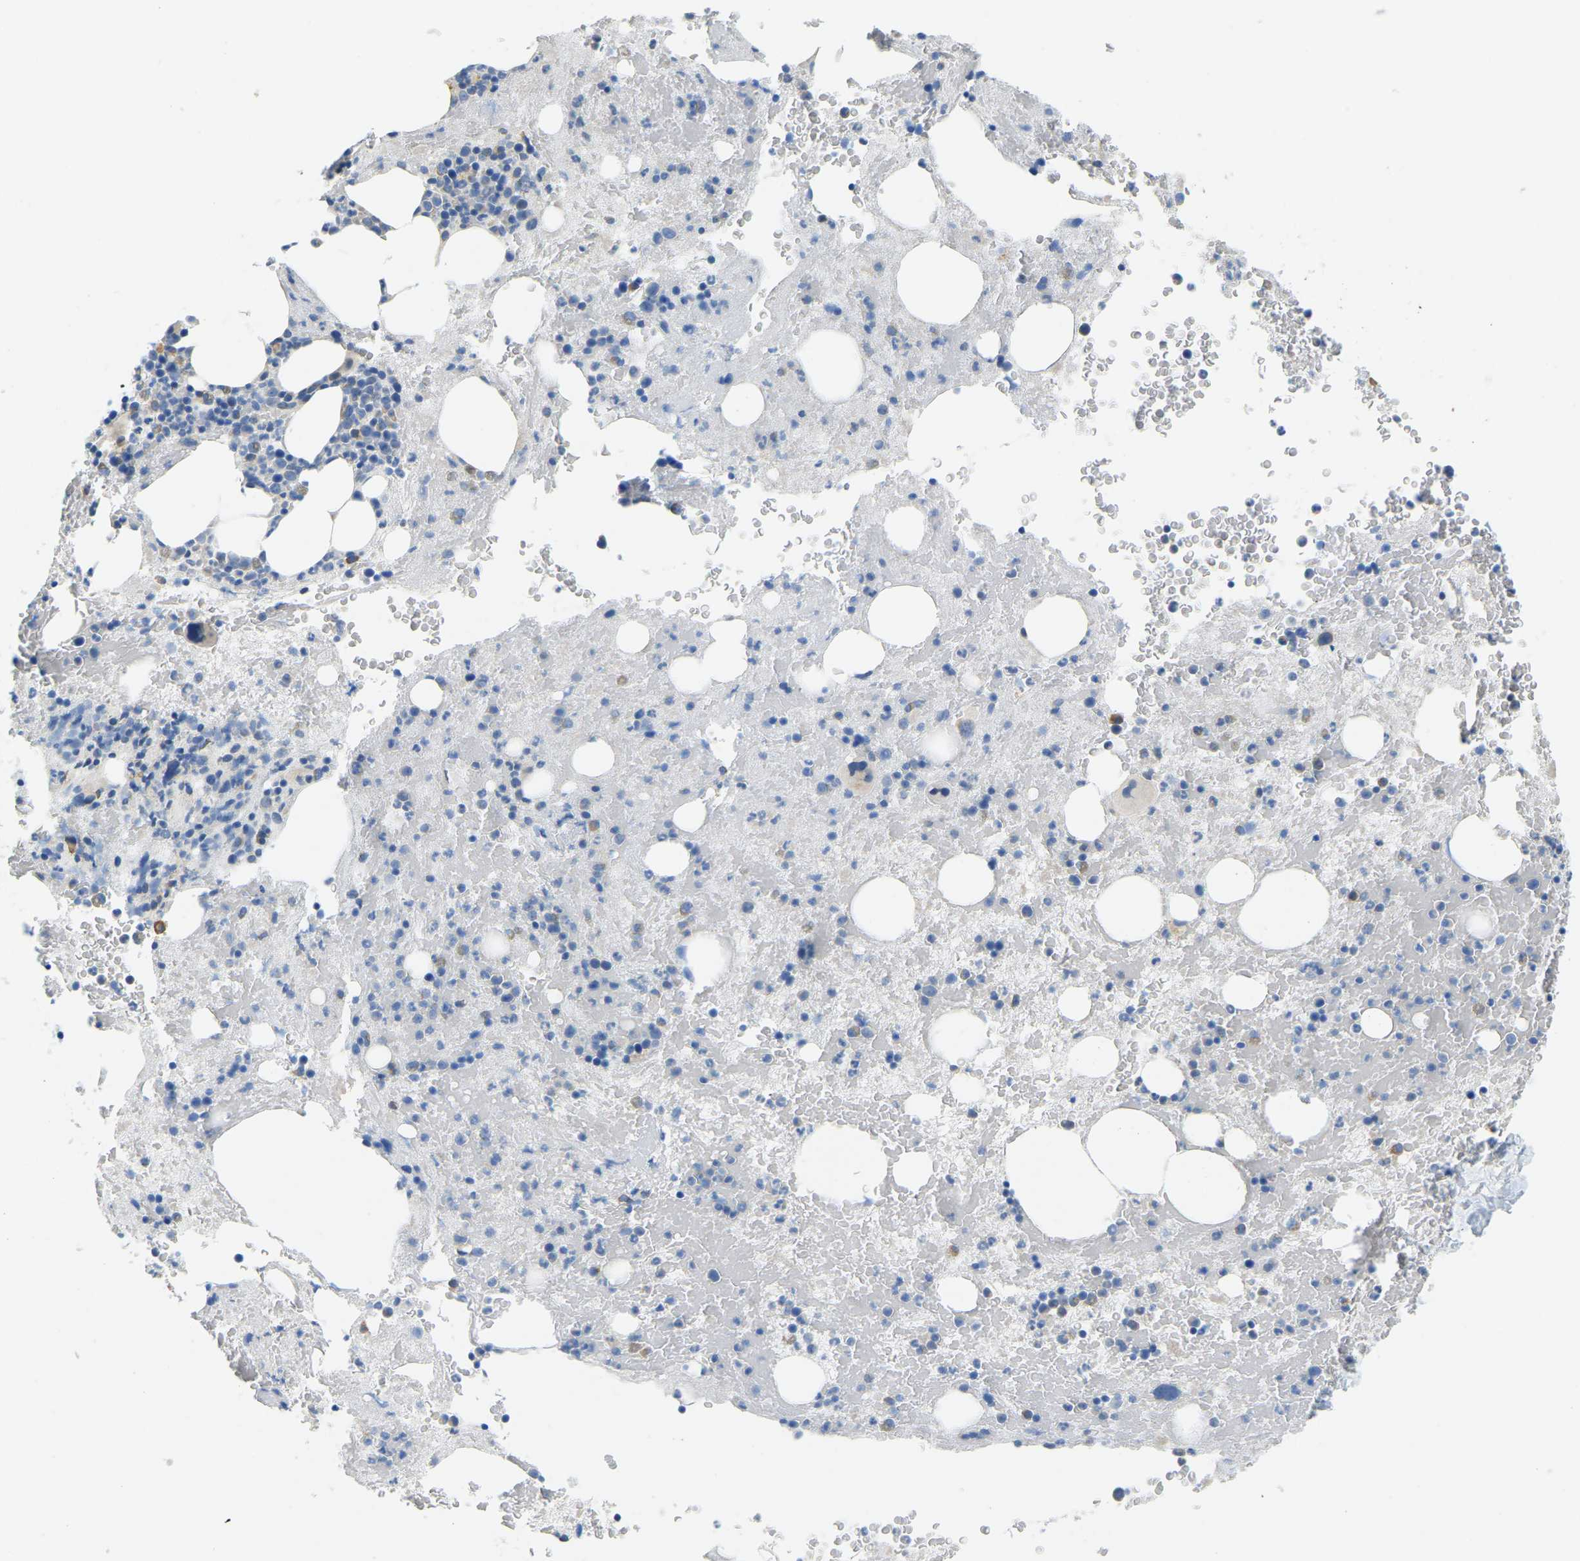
{"staining": {"intensity": "negative", "quantity": "none", "location": "none"}, "tissue": "bone marrow", "cell_type": "Hematopoietic cells", "image_type": "normal", "snomed": [{"axis": "morphology", "description": "Normal tissue, NOS"}, {"axis": "morphology", "description": "Inflammation, NOS"}, {"axis": "topography", "description": "Bone marrow"}], "caption": "Photomicrograph shows no significant protein staining in hematopoietic cells of benign bone marrow.", "gene": "GDA", "patient": {"sex": "male", "age": 63}}